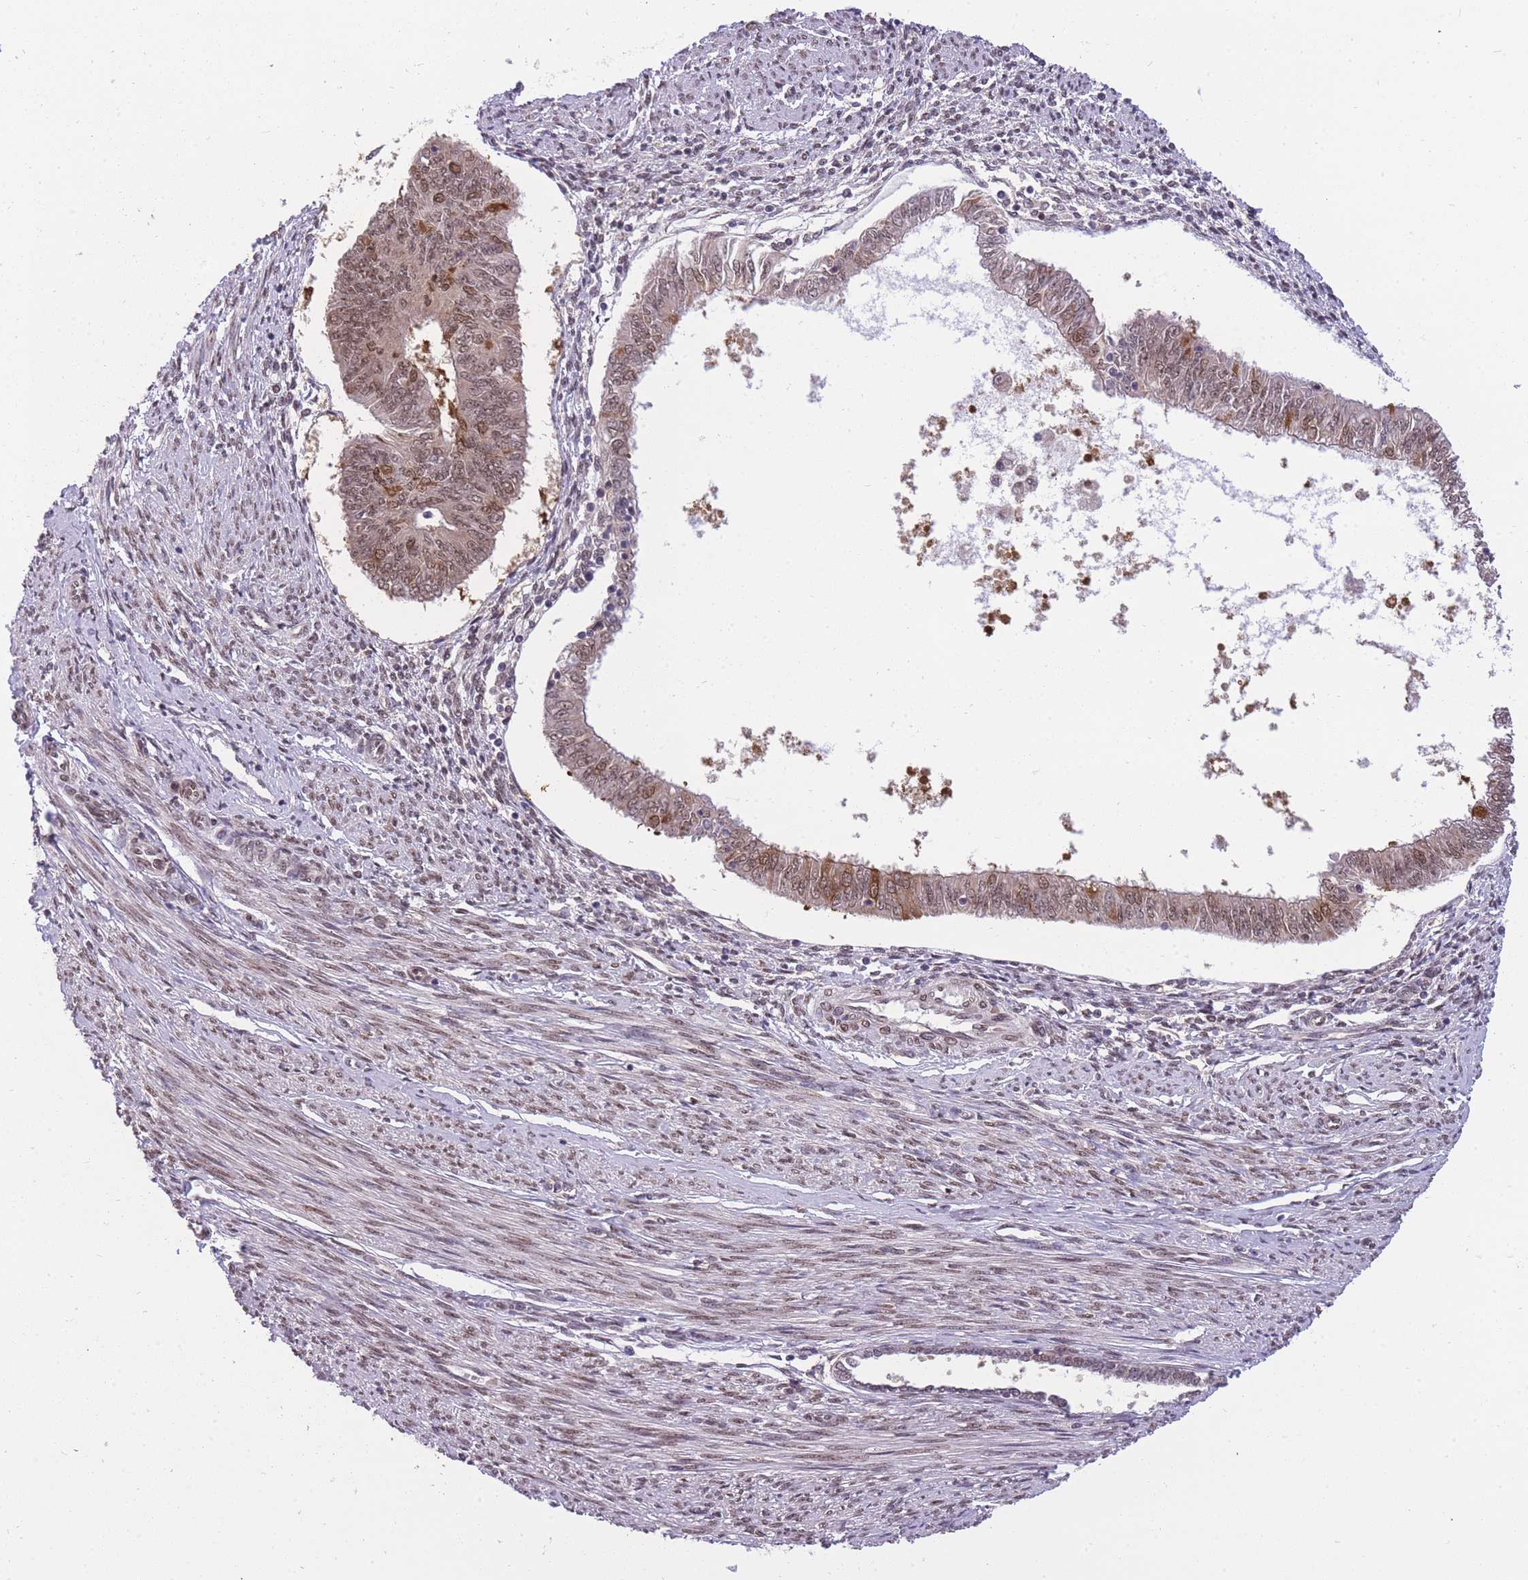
{"staining": {"intensity": "weak", "quantity": "25%-75%", "location": "cytoplasmic/membranous,nuclear"}, "tissue": "endometrial cancer", "cell_type": "Tumor cells", "image_type": "cancer", "snomed": [{"axis": "morphology", "description": "Adenocarcinoma, NOS"}, {"axis": "topography", "description": "Endometrium"}], "caption": "Tumor cells display weak cytoplasmic/membranous and nuclear staining in approximately 25%-75% of cells in endometrial adenocarcinoma. (DAB = brown stain, brightfield microscopy at high magnification).", "gene": "CDIP1", "patient": {"sex": "female", "age": 58}}